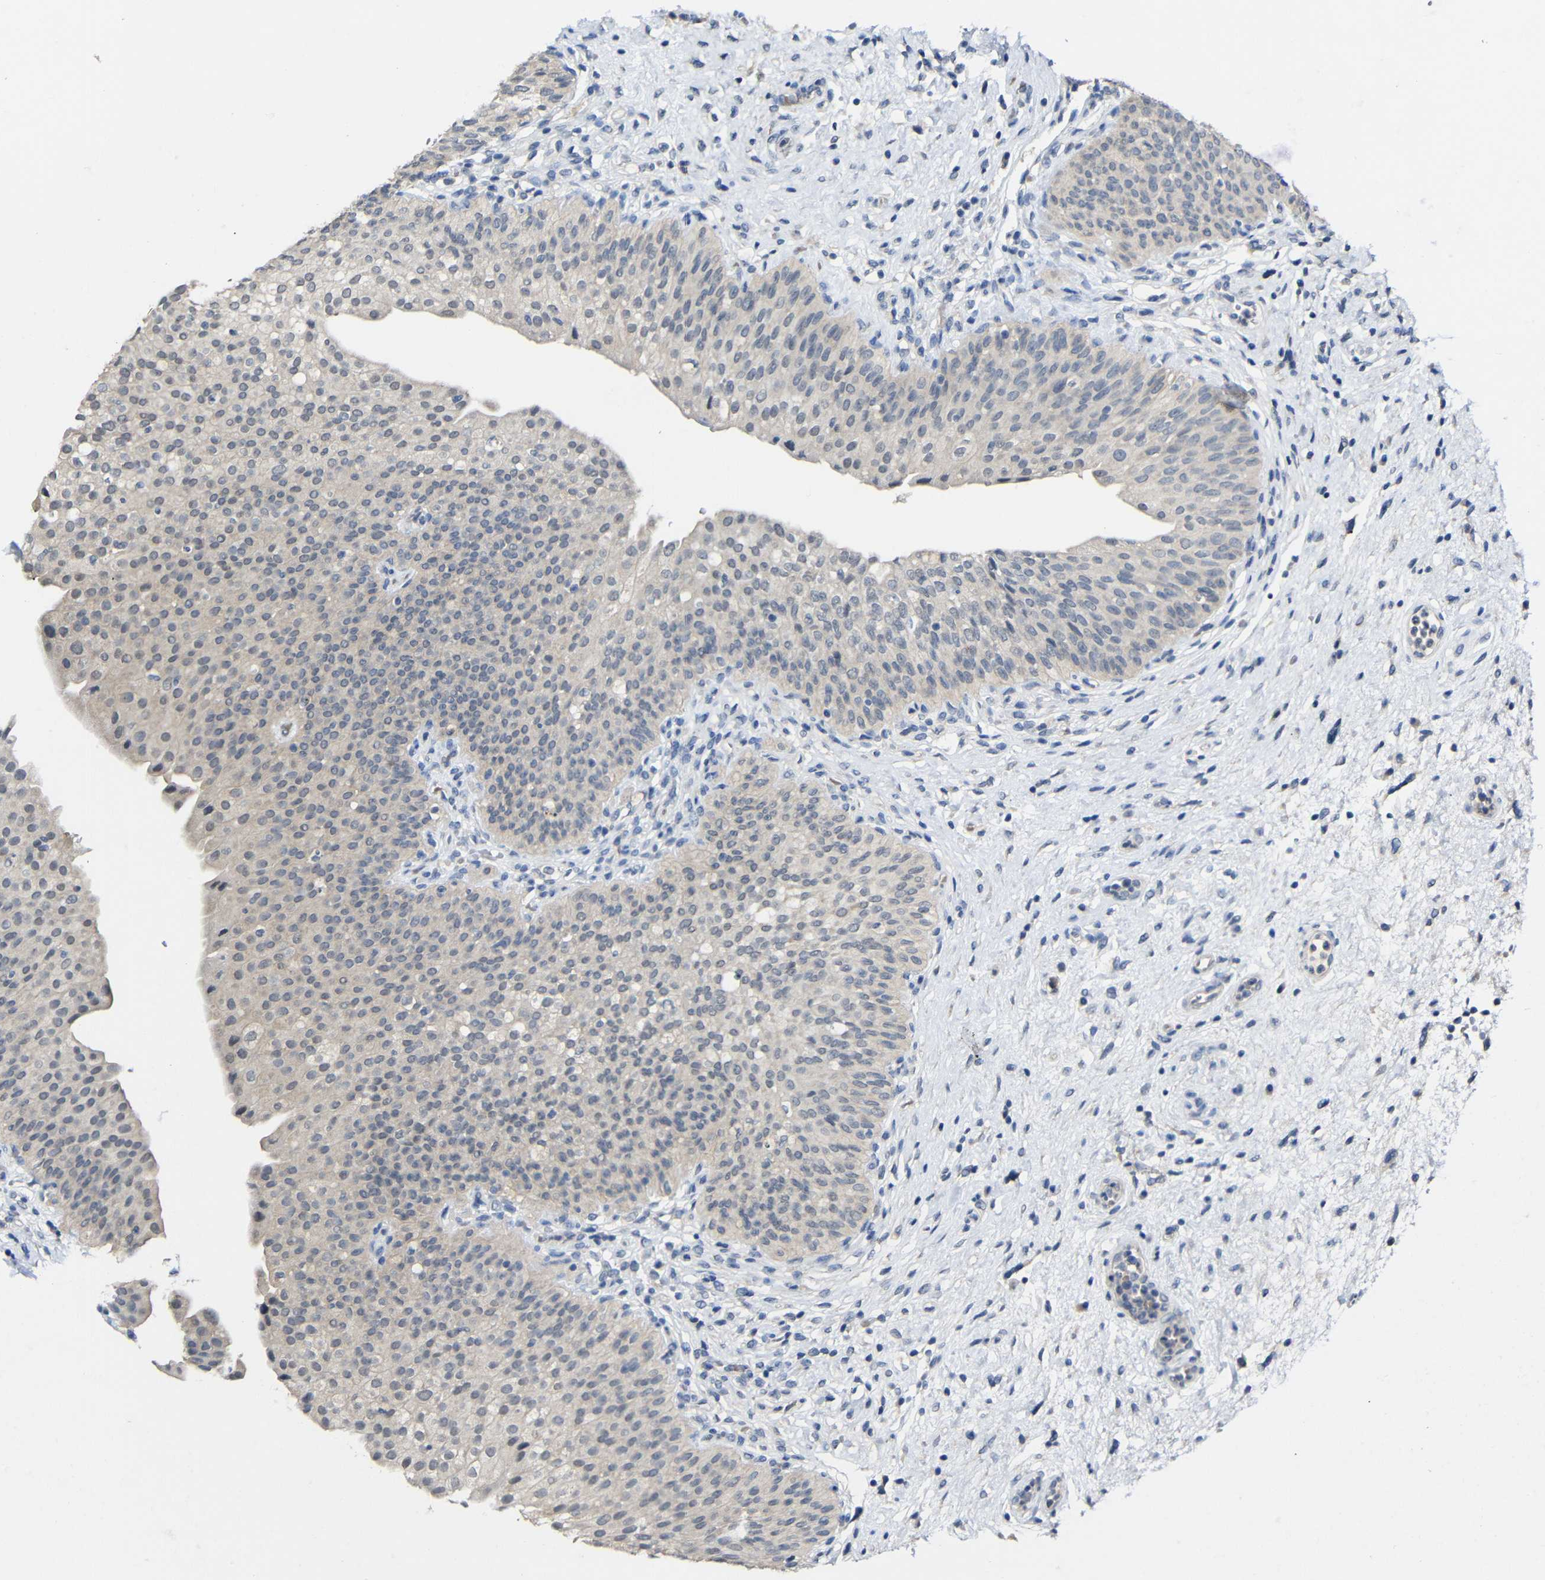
{"staining": {"intensity": "moderate", "quantity": "<25%", "location": "nuclear"}, "tissue": "urinary bladder", "cell_type": "Urothelial cells", "image_type": "normal", "snomed": [{"axis": "morphology", "description": "Normal tissue, NOS"}, {"axis": "topography", "description": "Urinary bladder"}], "caption": "The histopathology image demonstrates staining of benign urinary bladder, revealing moderate nuclear protein positivity (brown color) within urothelial cells.", "gene": "HNF1A", "patient": {"sex": "male", "age": 46}}